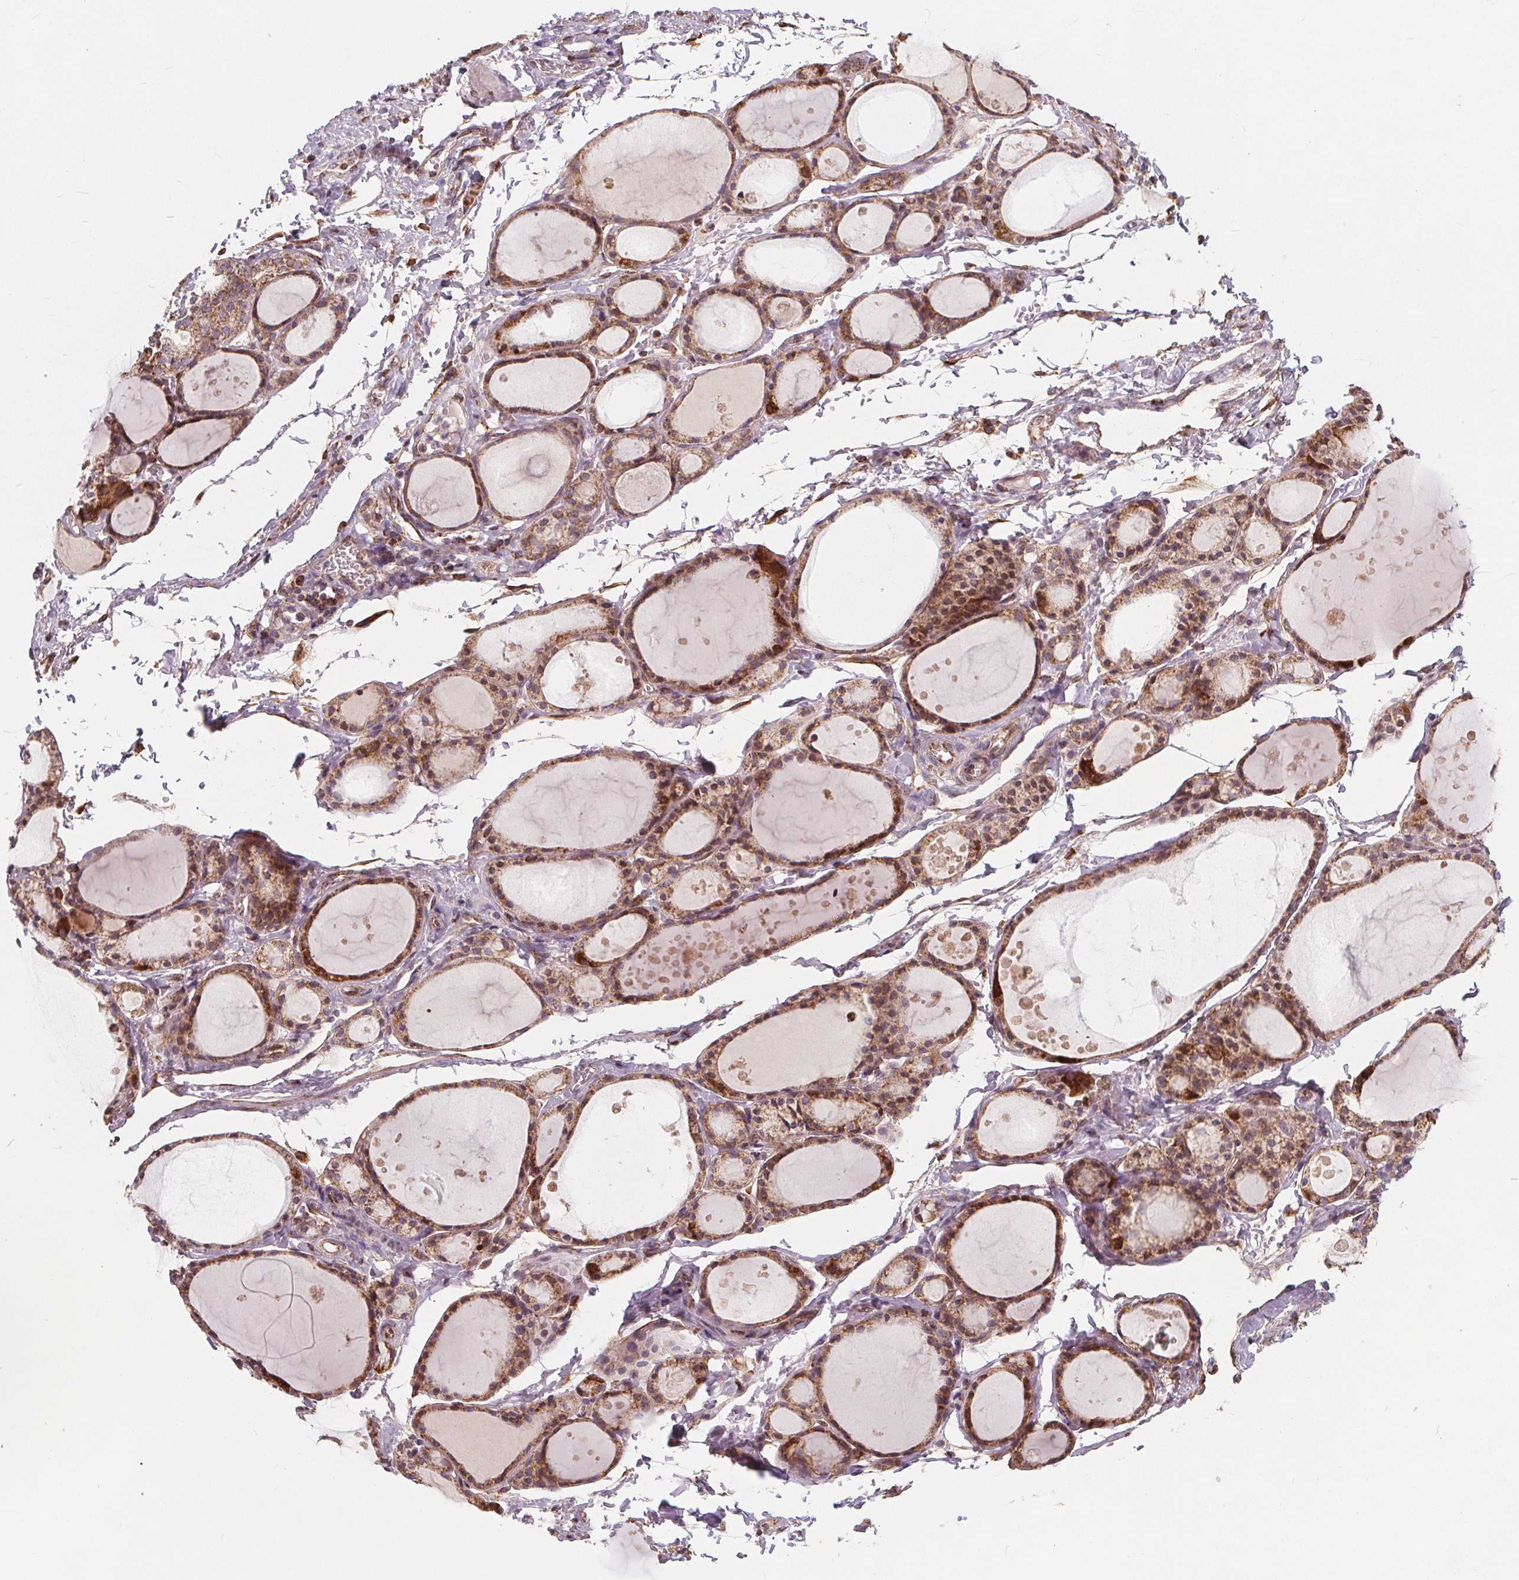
{"staining": {"intensity": "moderate", "quantity": ">75%", "location": "cytoplasmic/membranous"}, "tissue": "thyroid gland", "cell_type": "Glandular cells", "image_type": "normal", "snomed": [{"axis": "morphology", "description": "Normal tissue, NOS"}, {"axis": "topography", "description": "Thyroid gland"}], "caption": "Protein expression analysis of unremarkable thyroid gland demonstrates moderate cytoplasmic/membranous positivity in about >75% of glandular cells.", "gene": "PLSCR3", "patient": {"sex": "male", "age": 68}}